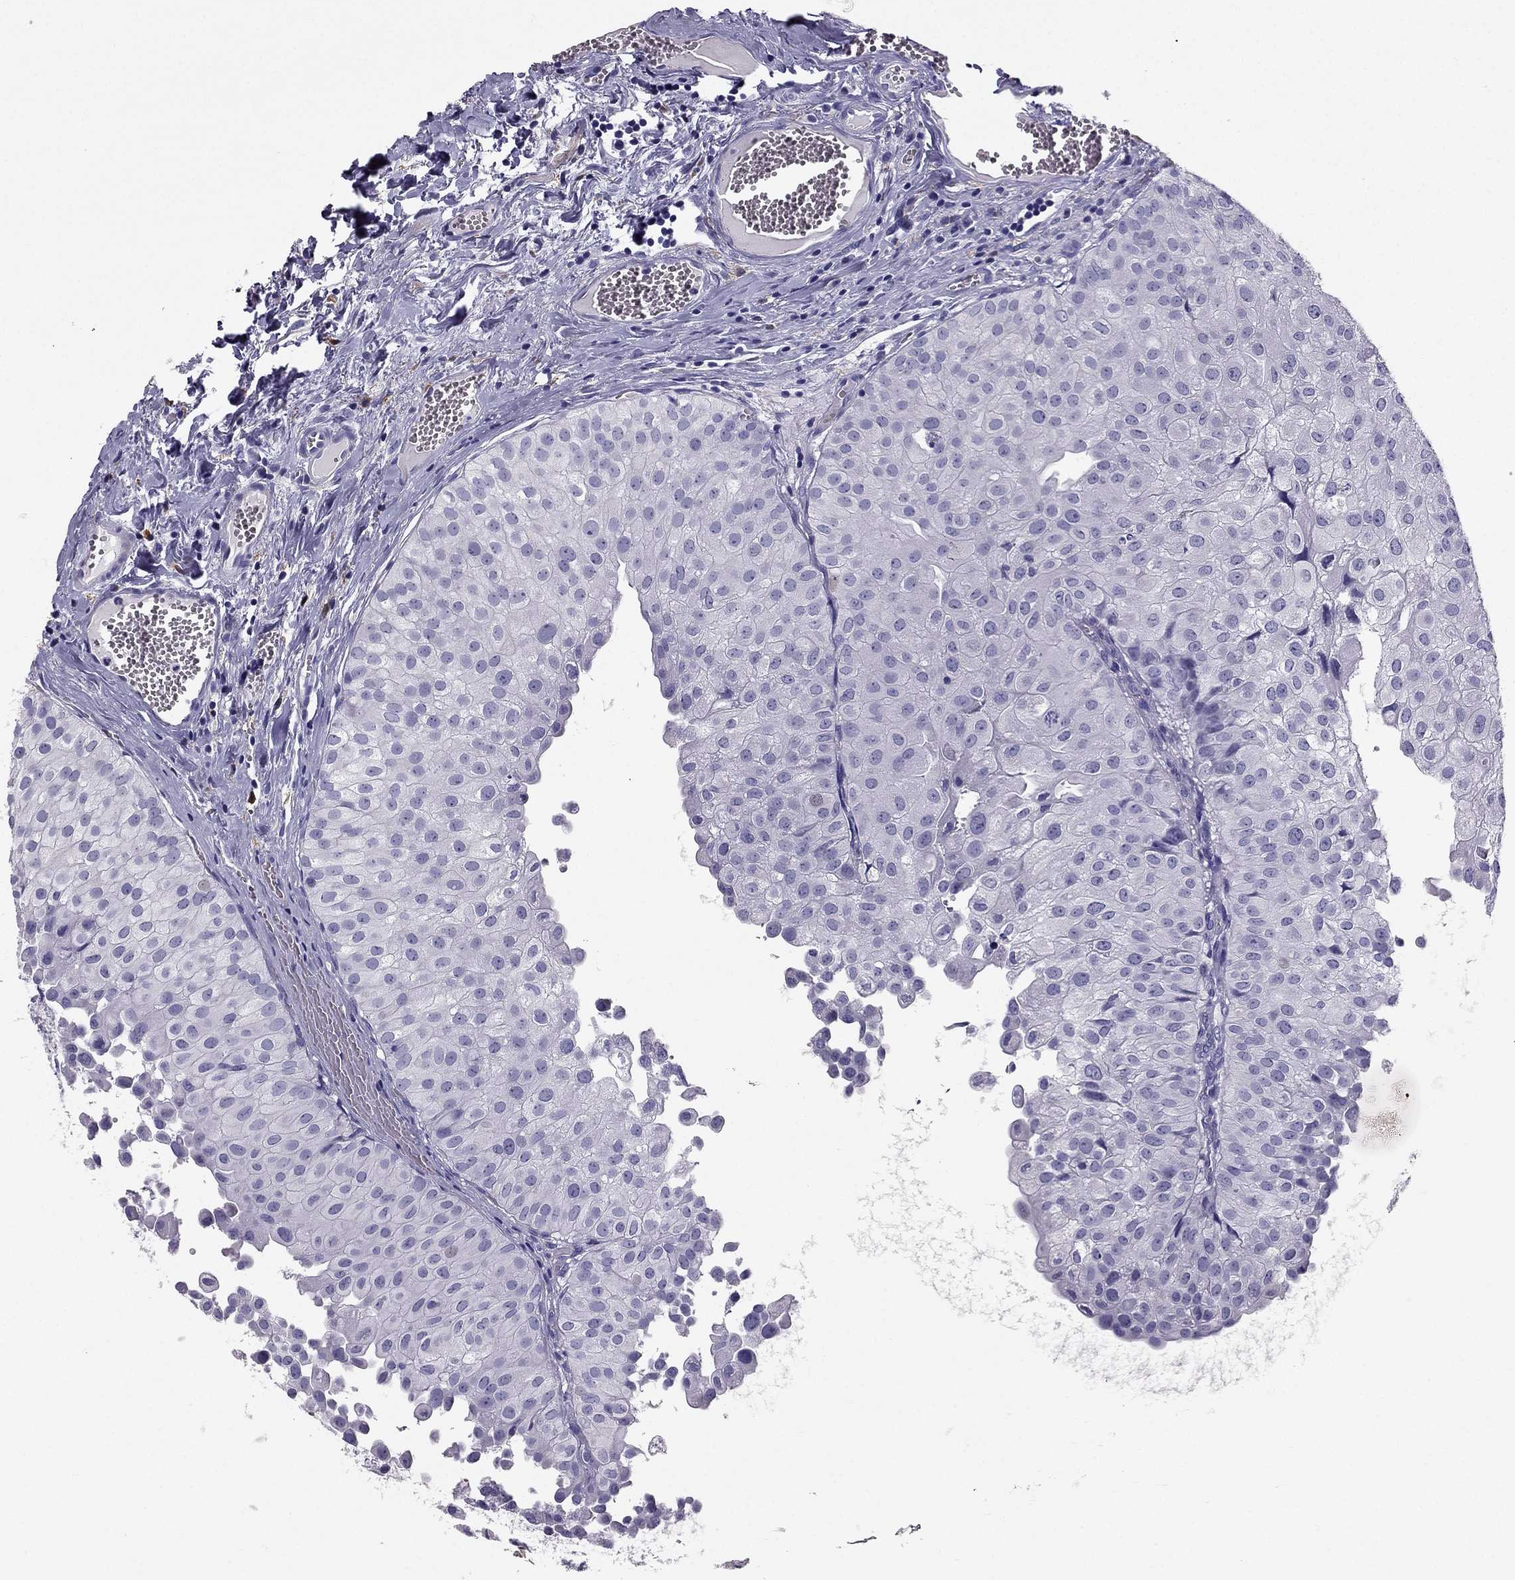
{"staining": {"intensity": "negative", "quantity": "none", "location": "none"}, "tissue": "urothelial cancer", "cell_type": "Tumor cells", "image_type": "cancer", "snomed": [{"axis": "morphology", "description": "Urothelial carcinoma, Low grade"}, {"axis": "topography", "description": "Urinary bladder"}], "caption": "High magnification brightfield microscopy of low-grade urothelial carcinoma stained with DAB (brown) and counterstained with hematoxylin (blue): tumor cells show no significant positivity.", "gene": "LMTK3", "patient": {"sex": "female", "age": 78}}